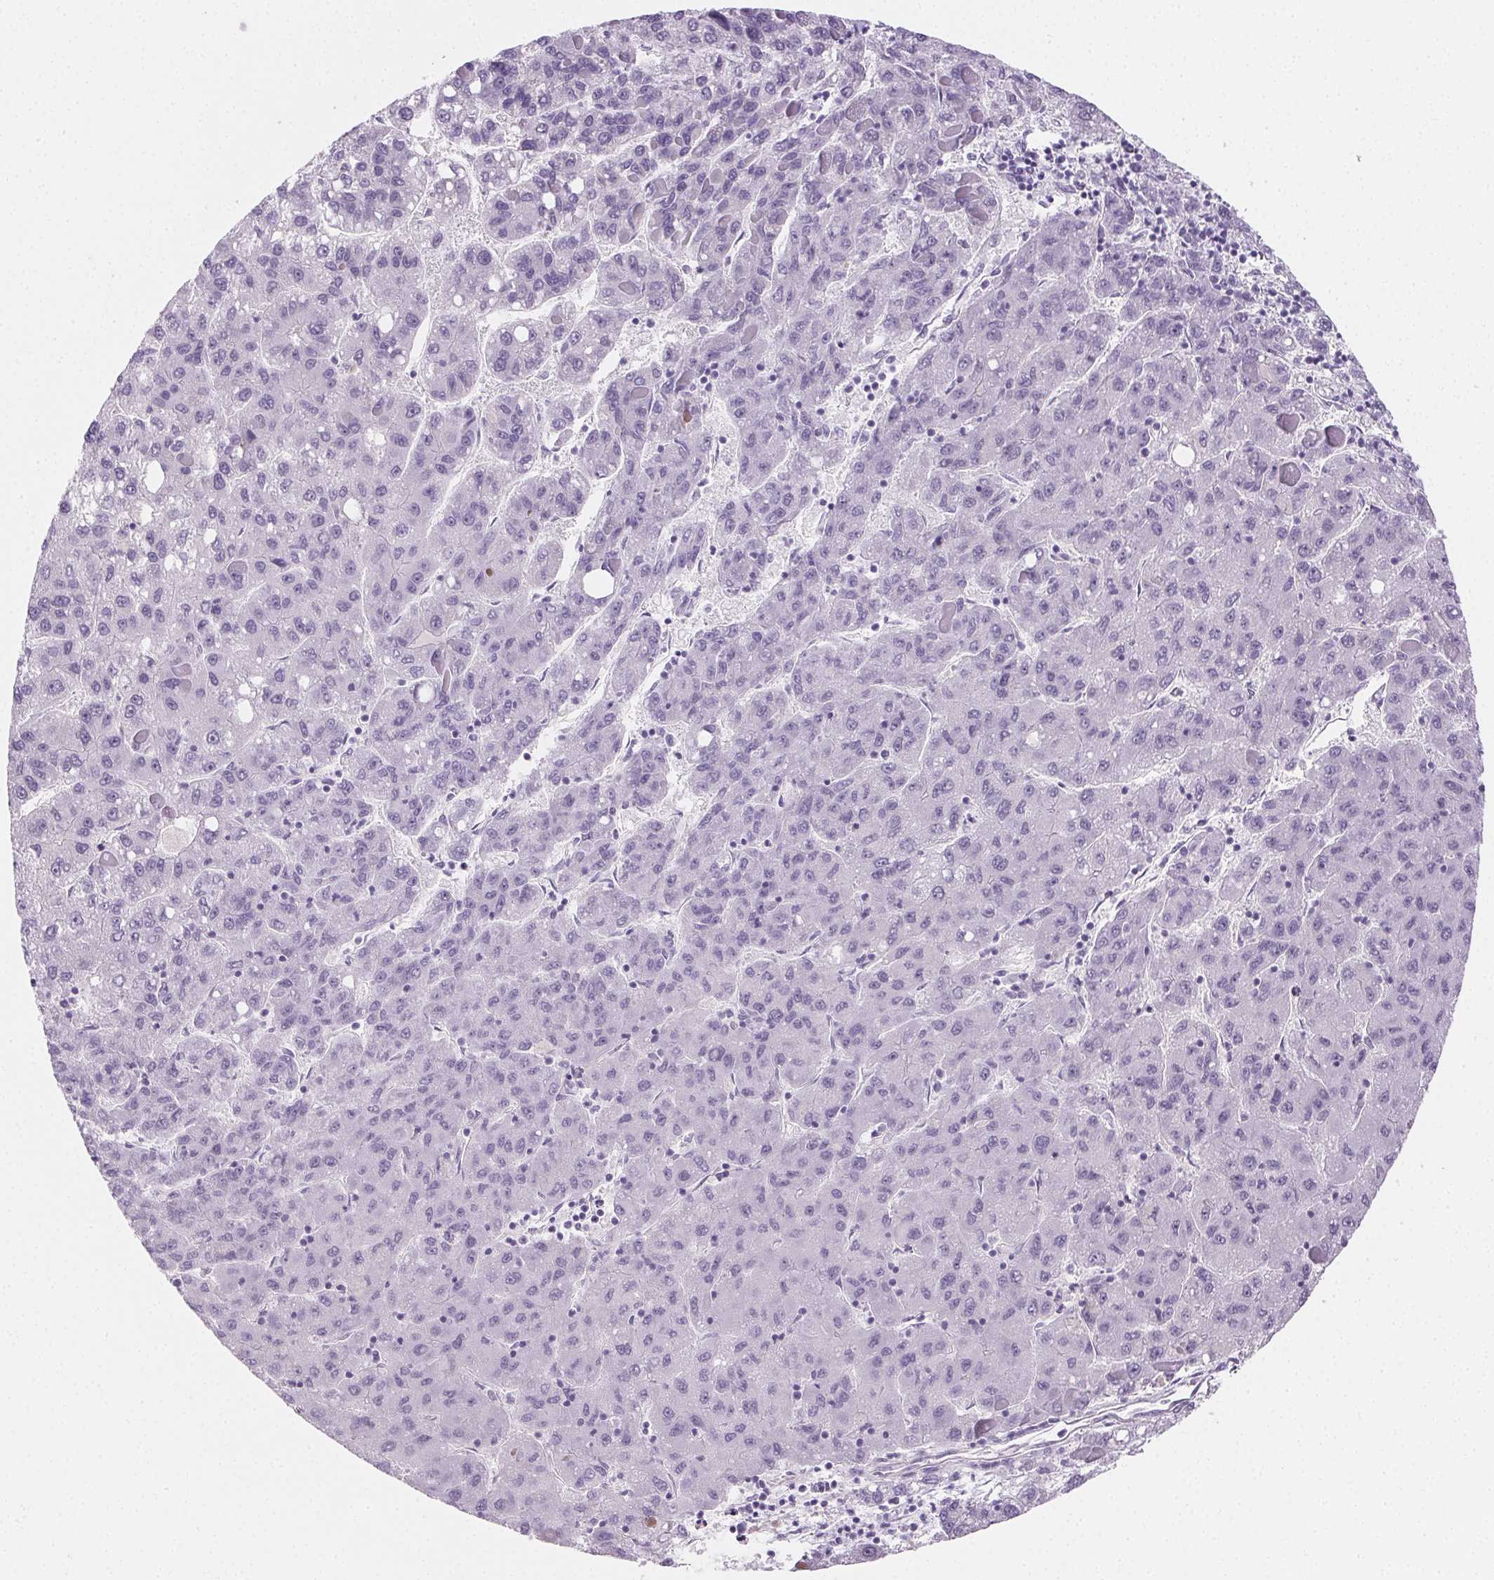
{"staining": {"intensity": "negative", "quantity": "none", "location": "none"}, "tissue": "liver cancer", "cell_type": "Tumor cells", "image_type": "cancer", "snomed": [{"axis": "morphology", "description": "Carcinoma, Hepatocellular, NOS"}, {"axis": "topography", "description": "Liver"}], "caption": "The histopathology image demonstrates no significant expression in tumor cells of liver hepatocellular carcinoma.", "gene": "PRSS3", "patient": {"sex": "female", "age": 82}}